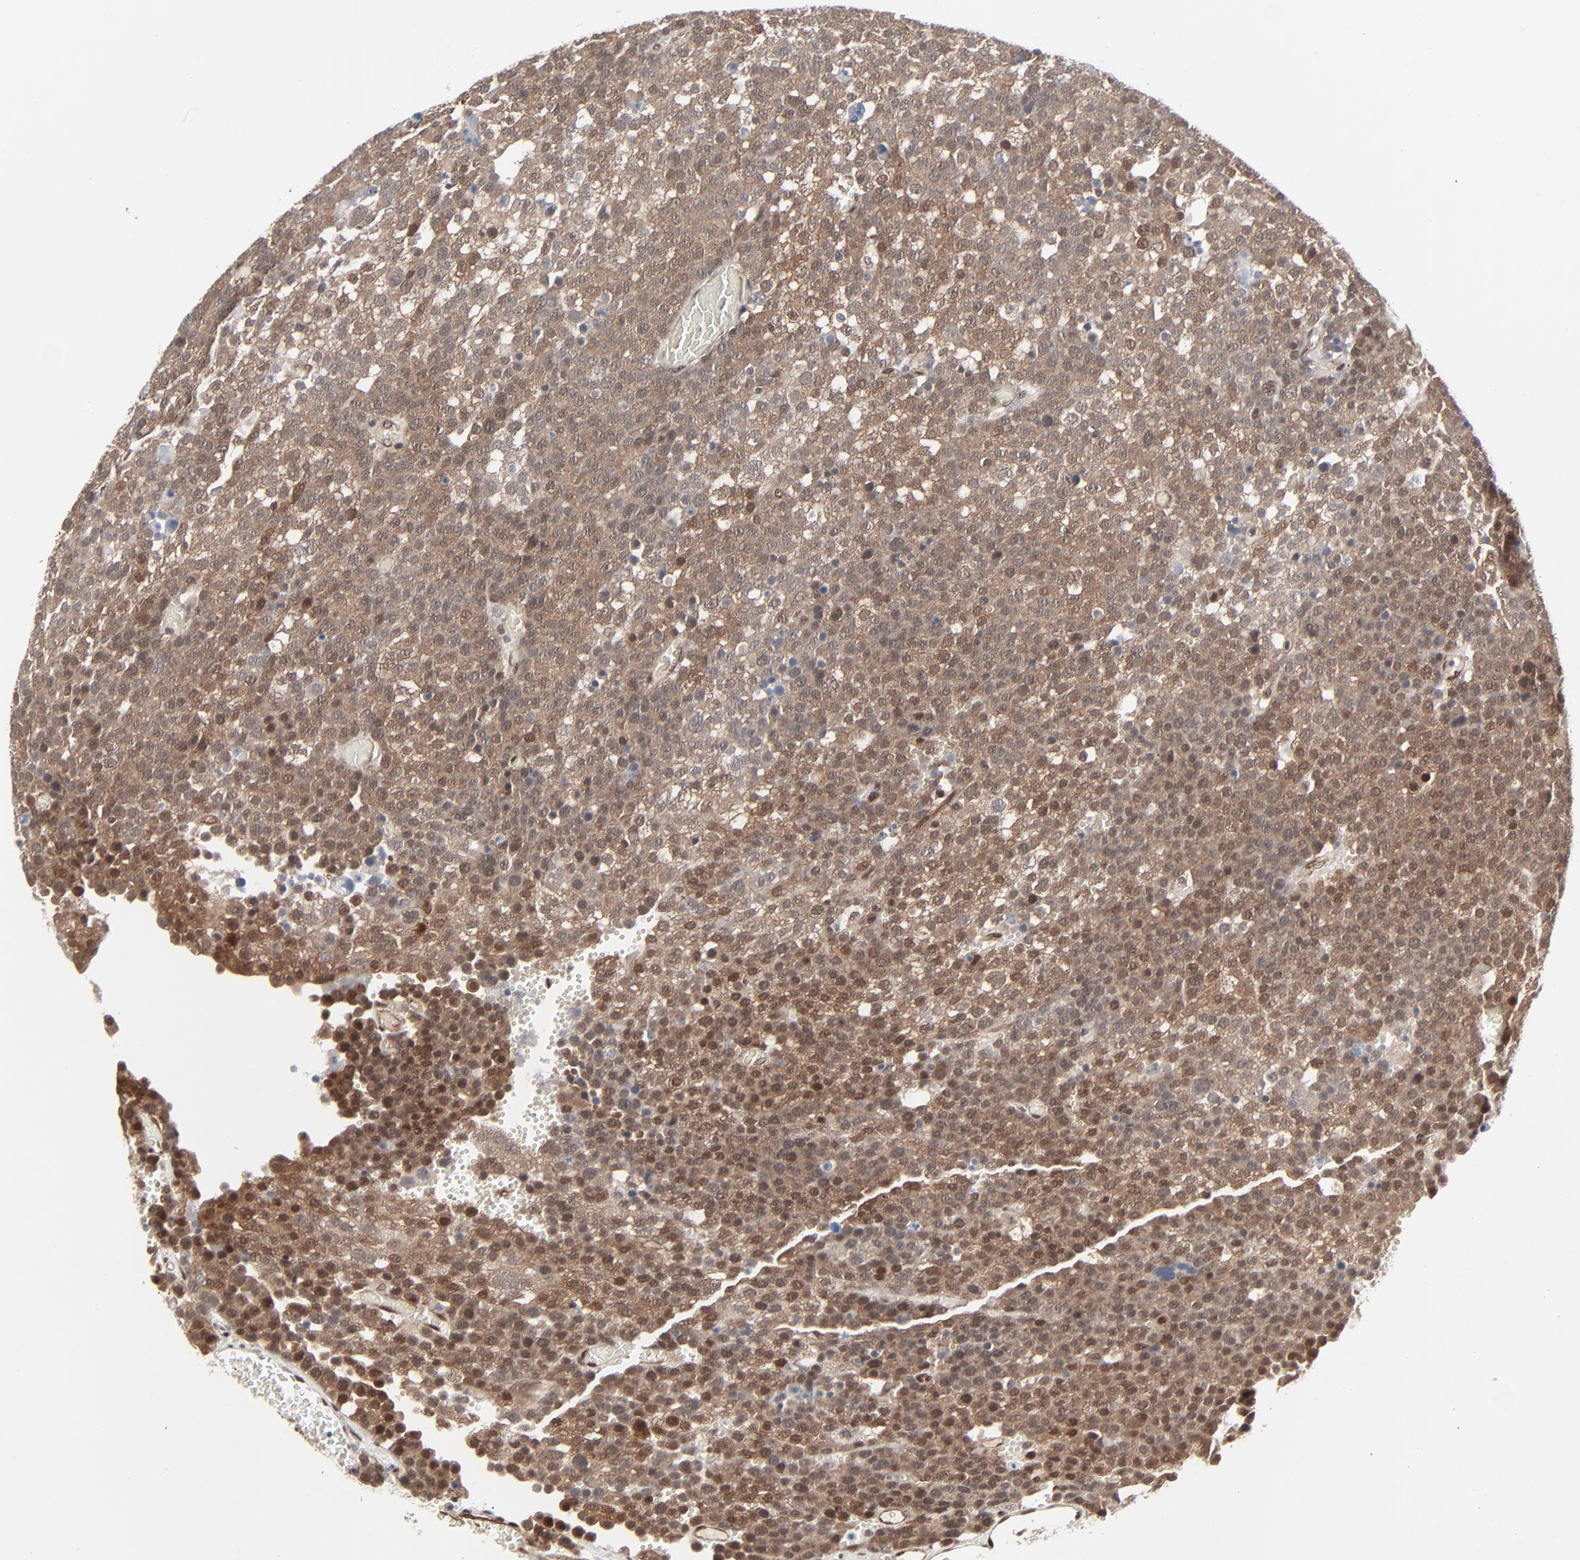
{"staining": {"intensity": "moderate", "quantity": ">75%", "location": "cytoplasmic/membranous,nuclear"}, "tissue": "testis cancer", "cell_type": "Tumor cells", "image_type": "cancer", "snomed": [{"axis": "morphology", "description": "Seminoma, NOS"}, {"axis": "topography", "description": "Testis"}], "caption": "DAB immunohistochemical staining of human testis seminoma shows moderate cytoplasmic/membranous and nuclear protein positivity in approximately >75% of tumor cells.", "gene": "AKT1", "patient": {"sex": "male", "age": 71}}